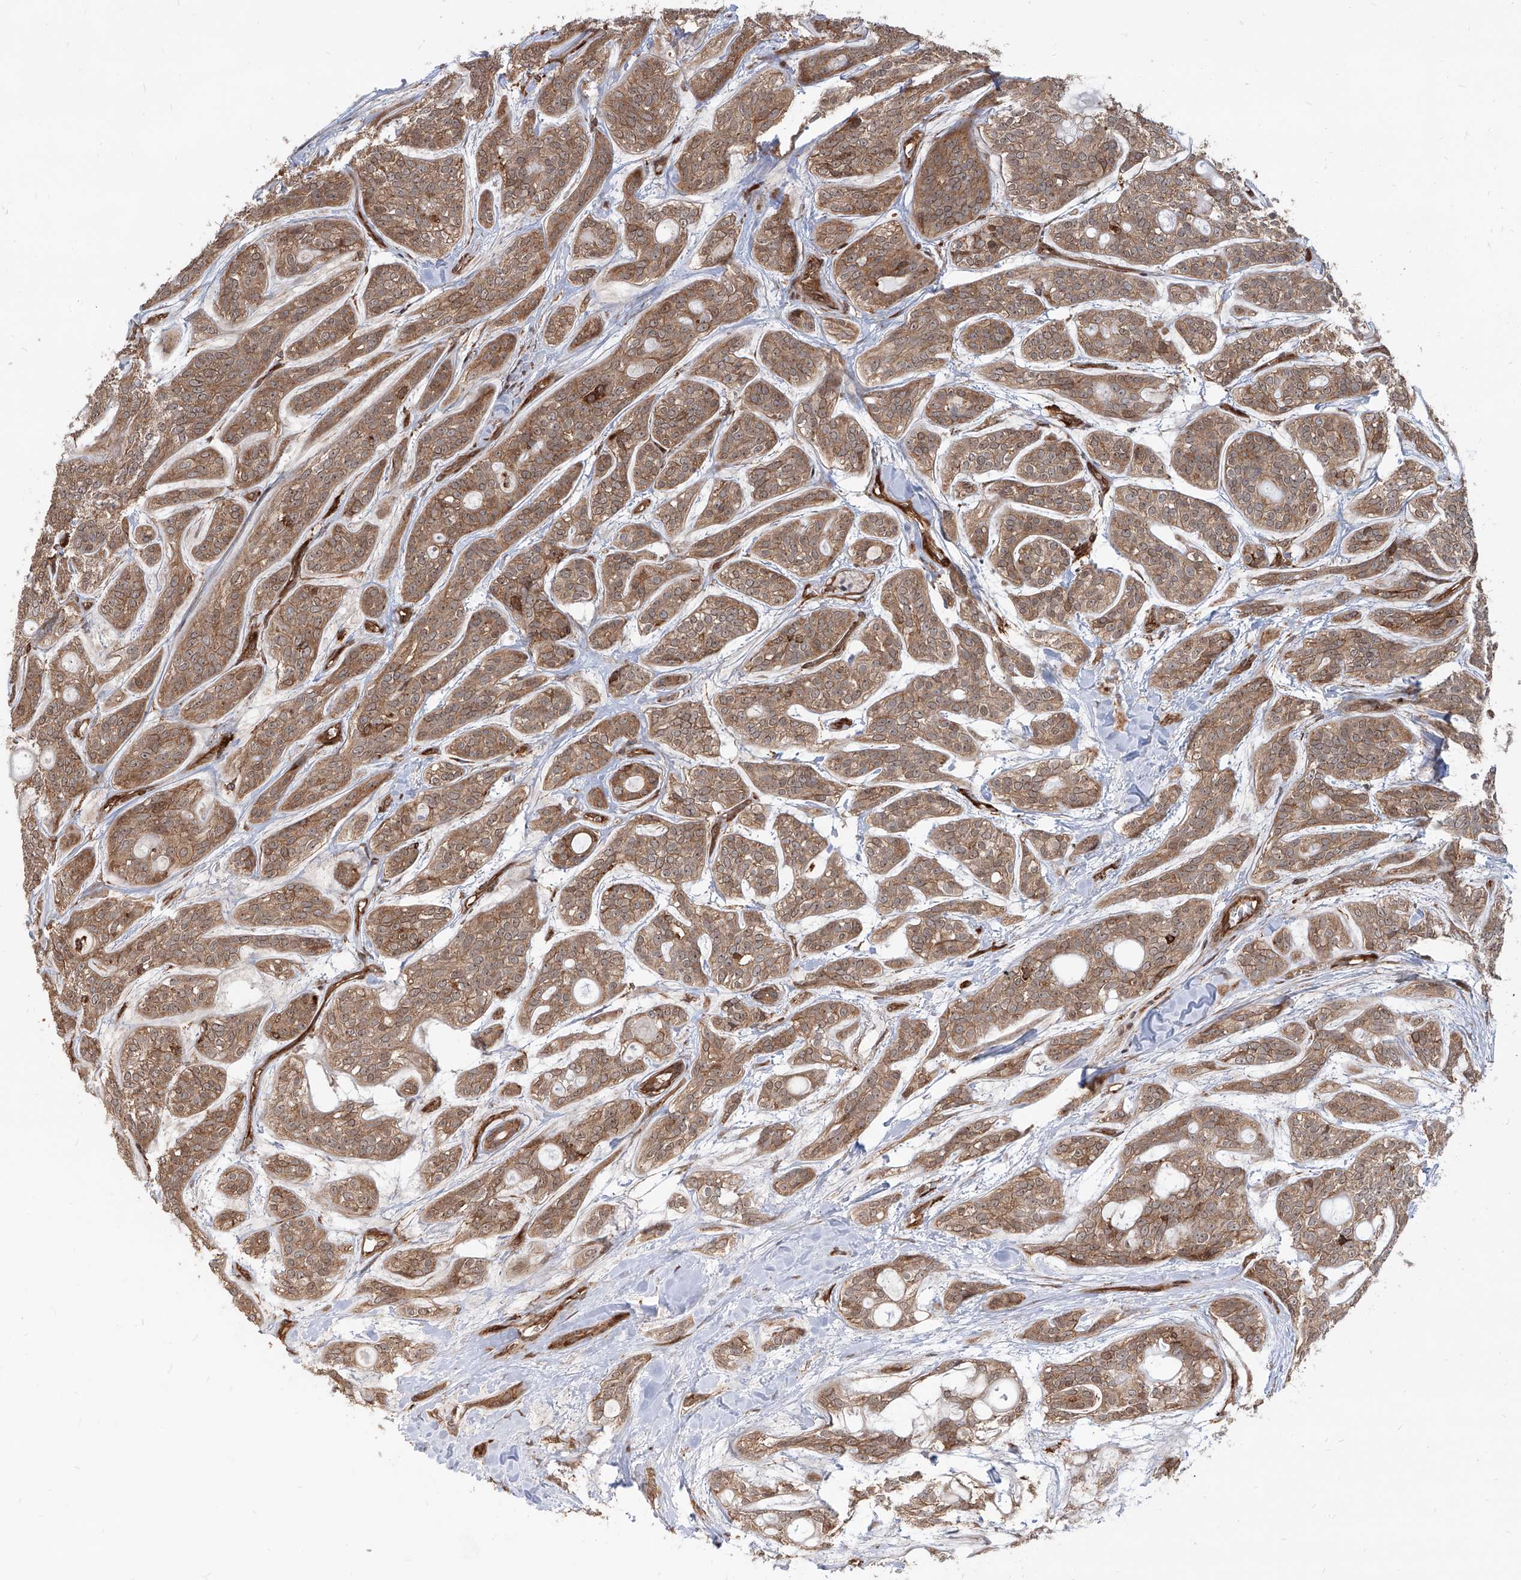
{"staining": {"intensity": "moderate", "quantity": ">75%", "location": "cytoplasmic/membranous"}, "tissue": "head and neck cancer", "cell_type": "Tumor cells", "image_type": "cancer", "snomed": [{"axis": "morphology", "description": "Adenocarcinoma, NOS"}, {"axis": "topography", "description": "Head-Neck"}], "caption": "Protein expression analysis of head and neck cancer exhibits moderate cytoplasmic/membranous positivity in about >75% of tumor cells.", "gene": "MAGED2", "patient": {"sex": "male", "age": 66}}